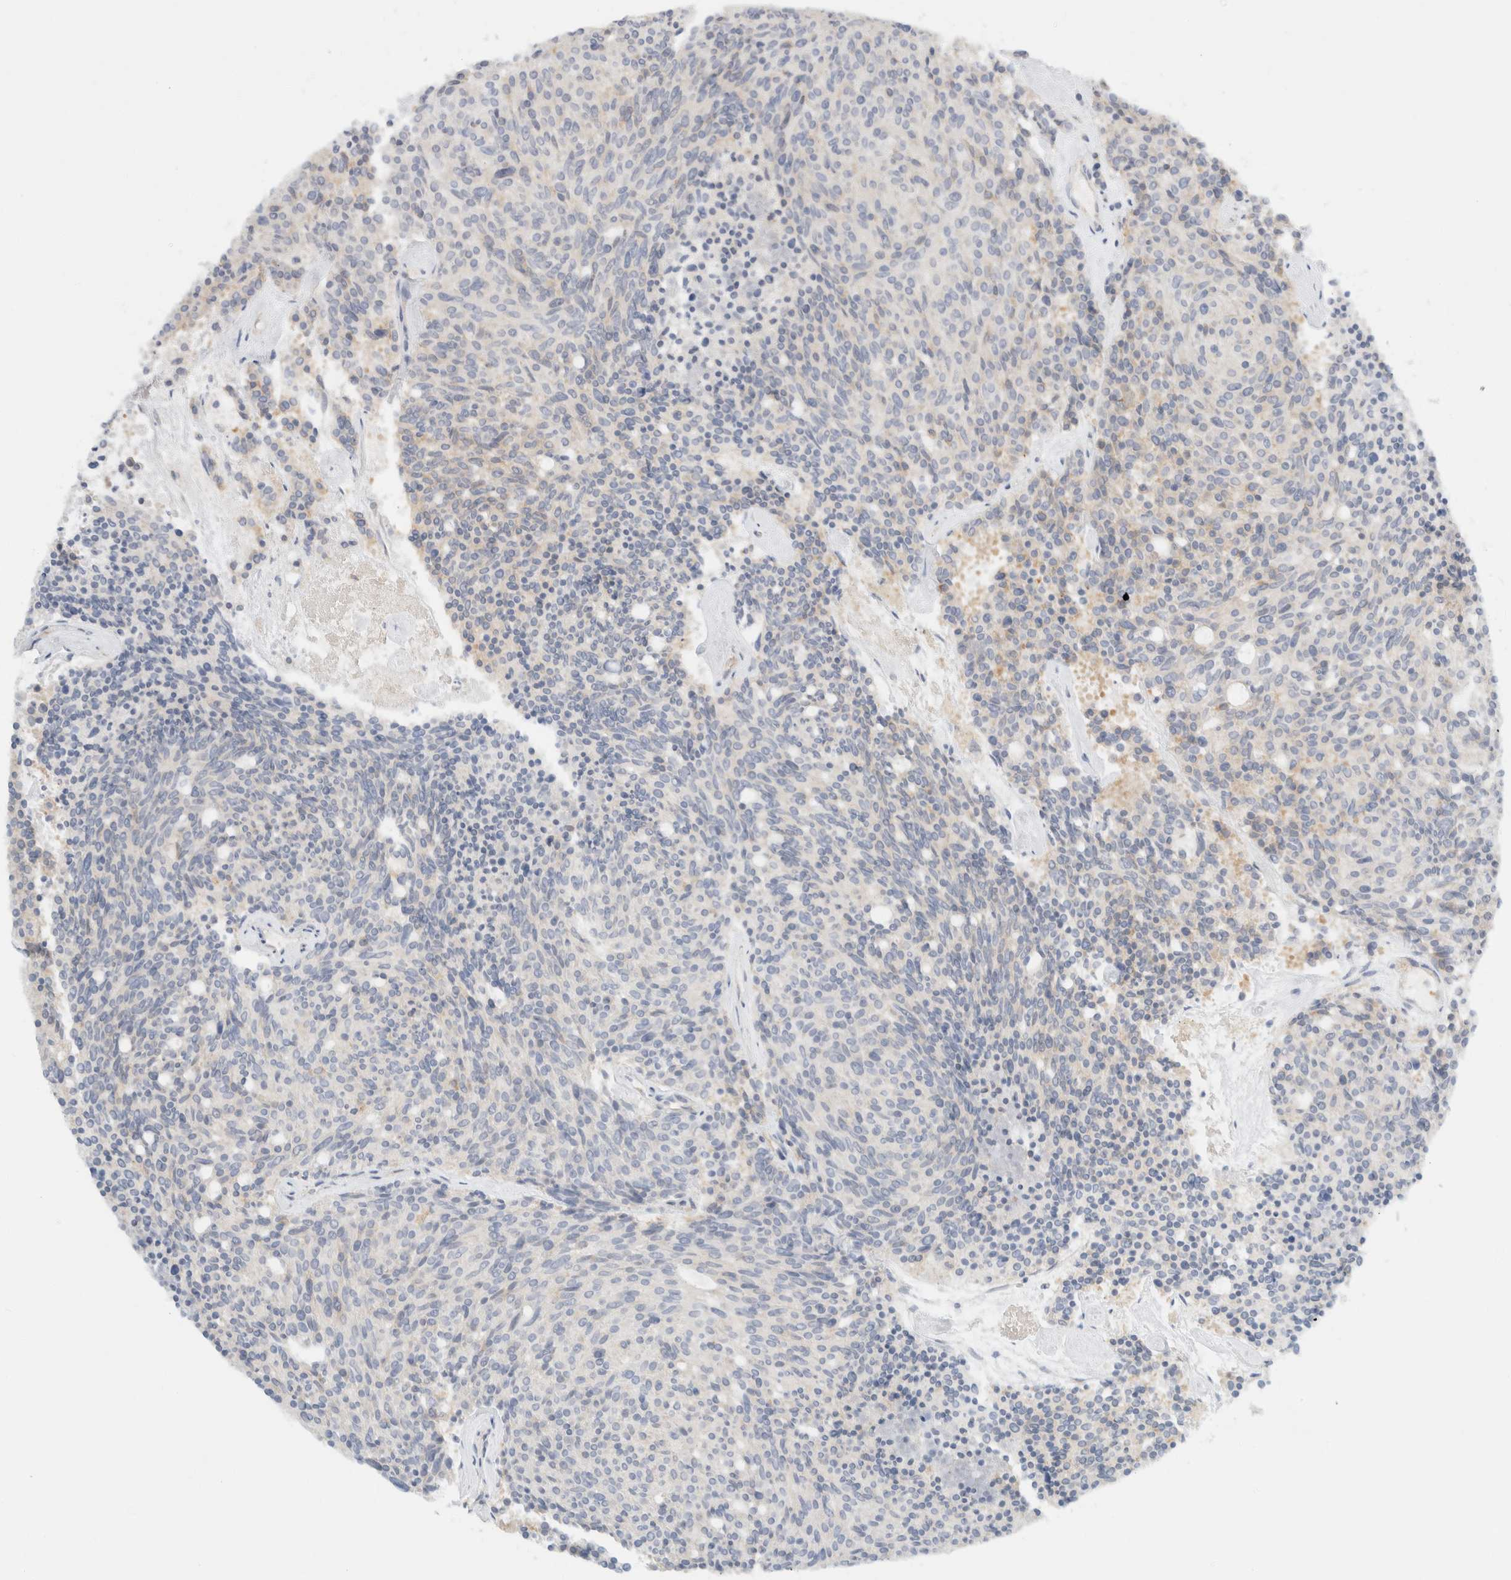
{"staining": {"intensity": "negative", "quantity": "none", "location": "none"}, "tissue": "carcinoid", "cell_type": "Tumor cells", "image_type": "cancer", "snomed": [{"axis": "morphology", "description": "Carcinoid, malignant, NOS"}, {"axis": "topography", "description": "Pancreas"}], "caption": "A high-resolution micrograph shows immunohistochemistry staining of carcinoid, which reveals no significant positivity in tumor cells. The staining is performed using DAB (3,3'-diaminobenzidine) brown chromogen with nuclei counter-stained in using hematoxylin.", "gene": "SH3GLB2", "patient": {"sex": "female", "age": 54}}